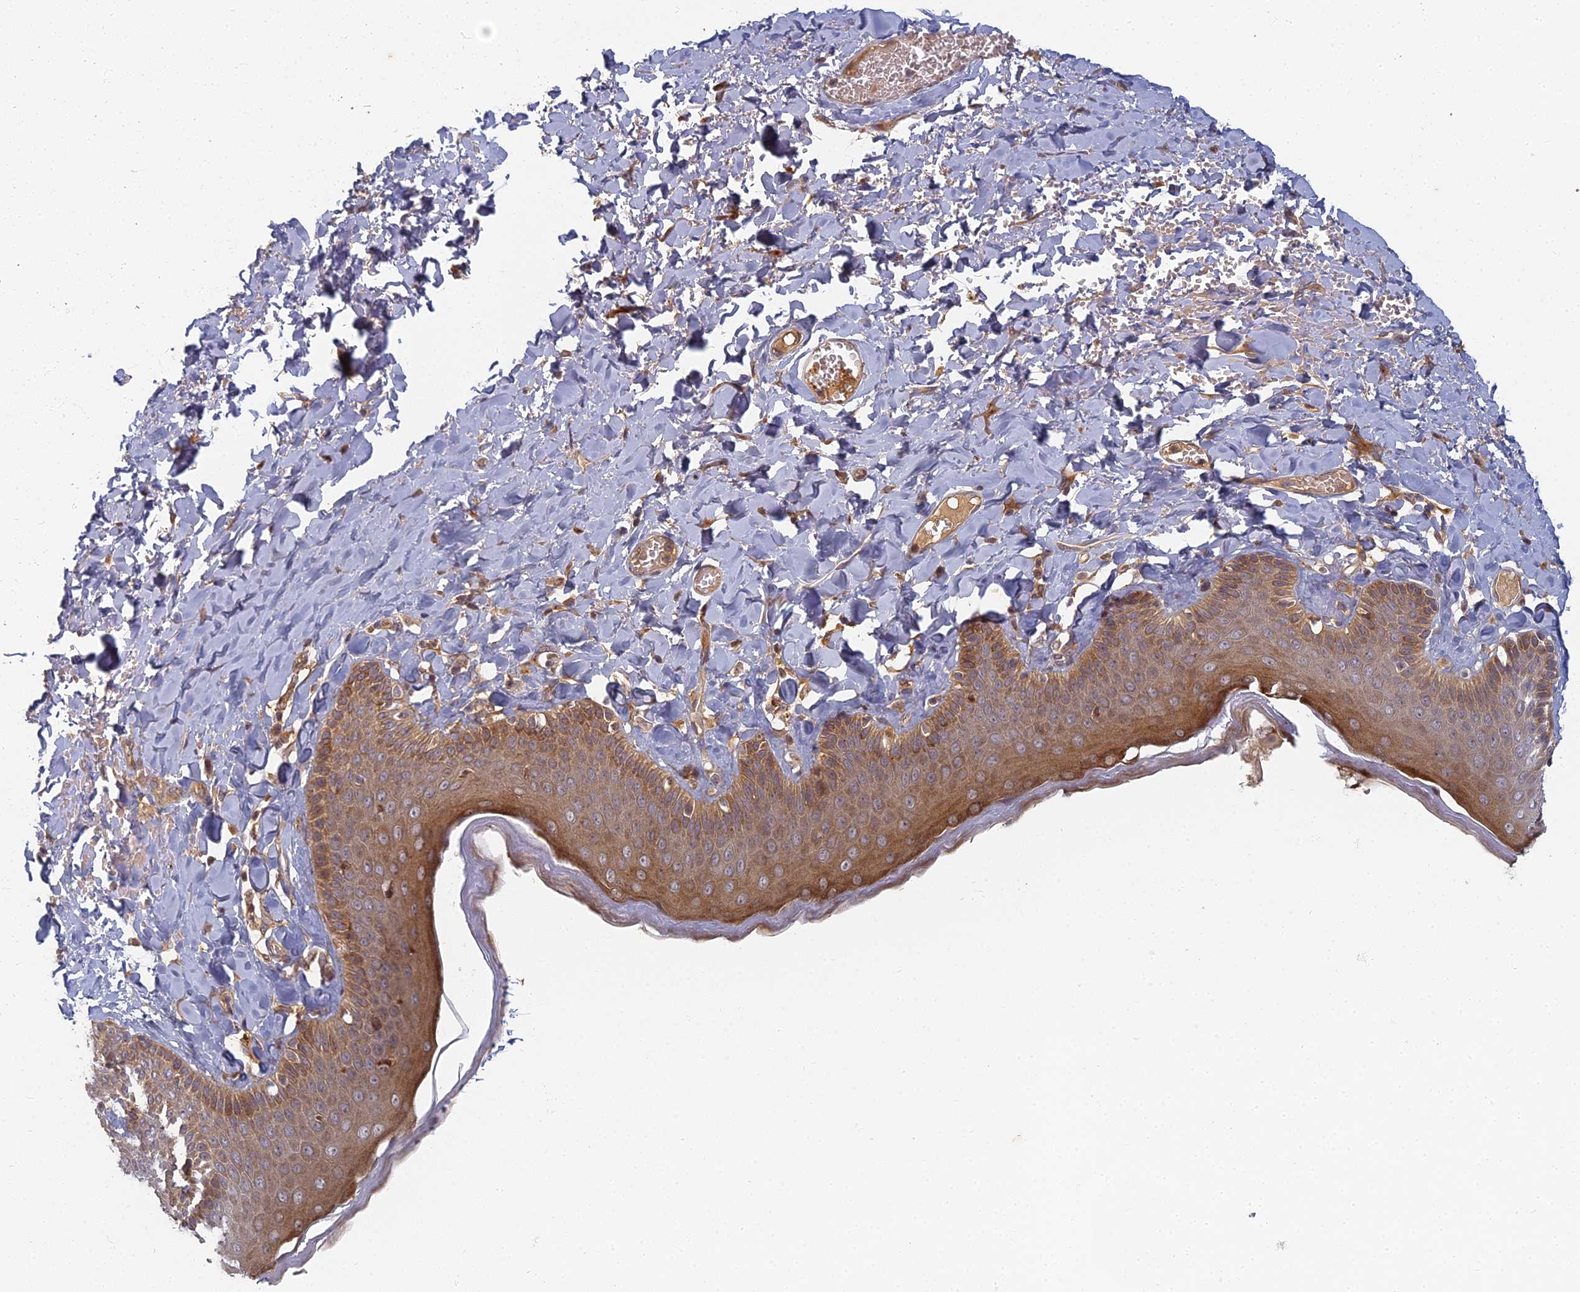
{"staining": {"intensity": "moderate", "quantity": ">75%", "location": "cytoplasmic/membranous"}, "tissue": "skin", "cell_type": "Epidermal cells", "image_type": "normal", "snomed": [{"axis": "morphology", "description": "Normal tissue, NOS"}, {"axis": "topography", "description": "Anal"}], "caption": "Brown immunohistochemical staining in unremarkable skin shows moderate cytoplasmic/membranous positivity in about >75% of epidermal cells. The staining was performed using DAB (3,3'-diaminobenzidine) to visualize the protein expression in brown, while the nuclei were stained in blue with hematoxylin (Magnification: 20x).", "gene": "INO80D", "patient": {"sex": "male", "age": 69}}